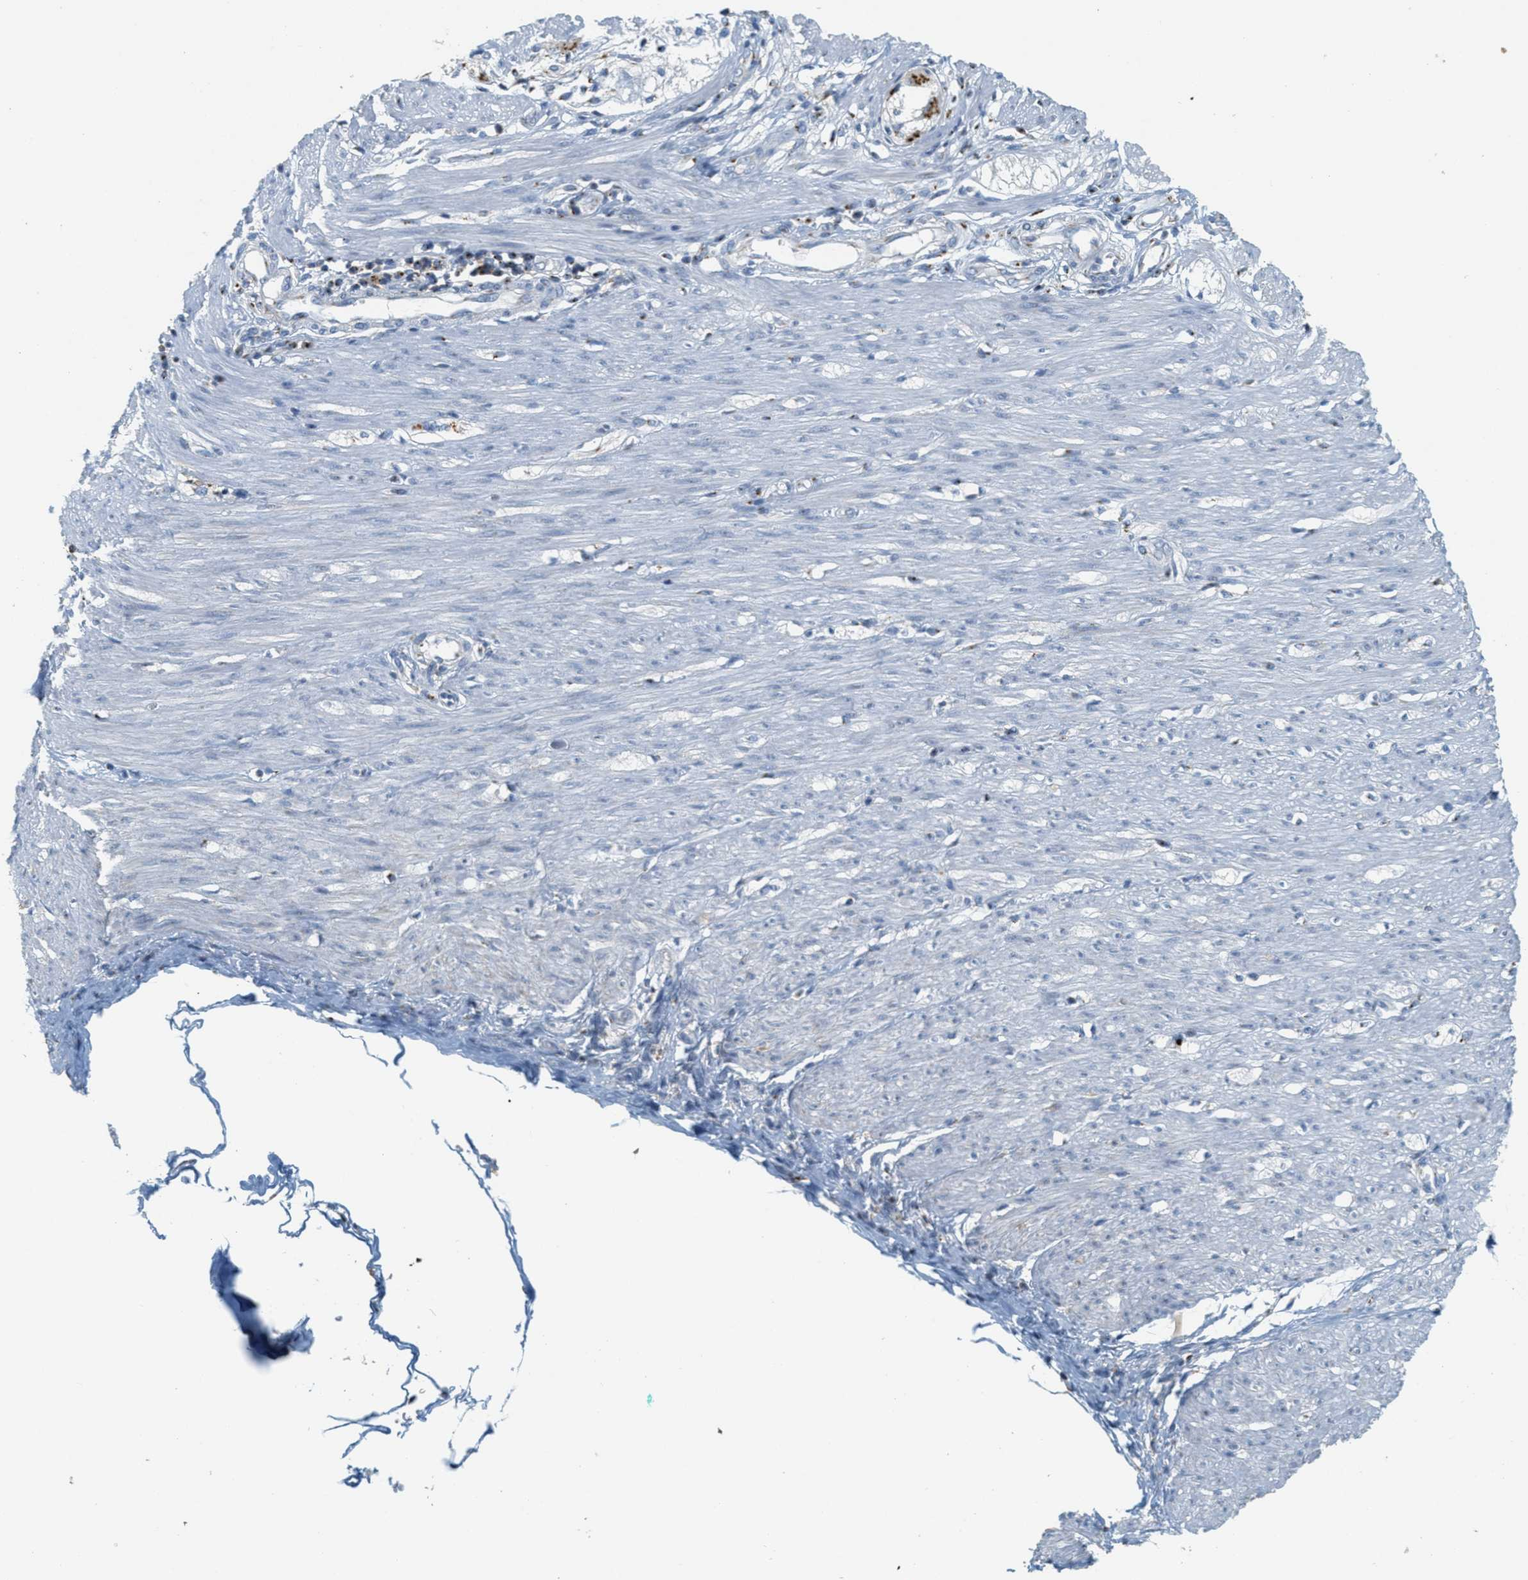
{"staining": {"intensity": "negative", "quantity": "none", "location": "none"}, "tissue": "adipose tissue", "cell_type": "Adipocytes", "image_type": "normal", "snomed": [{"axis": "morphology", "description": "Normal tissue, NOS"}, {"axis": "morphology", "description": "Adenocarcinoma, NOS"}, {"axis": "topography", "description": "Colon"}, {"axis": "topography", "description": "Peripheral nerve tissue"}], "caption": "This is an immunohistochemistry image of normal adipose tissue. There is no staining in adipocytes.", "gene": "ENTPD4", "patient": {"sex": "male", "age": 14}}